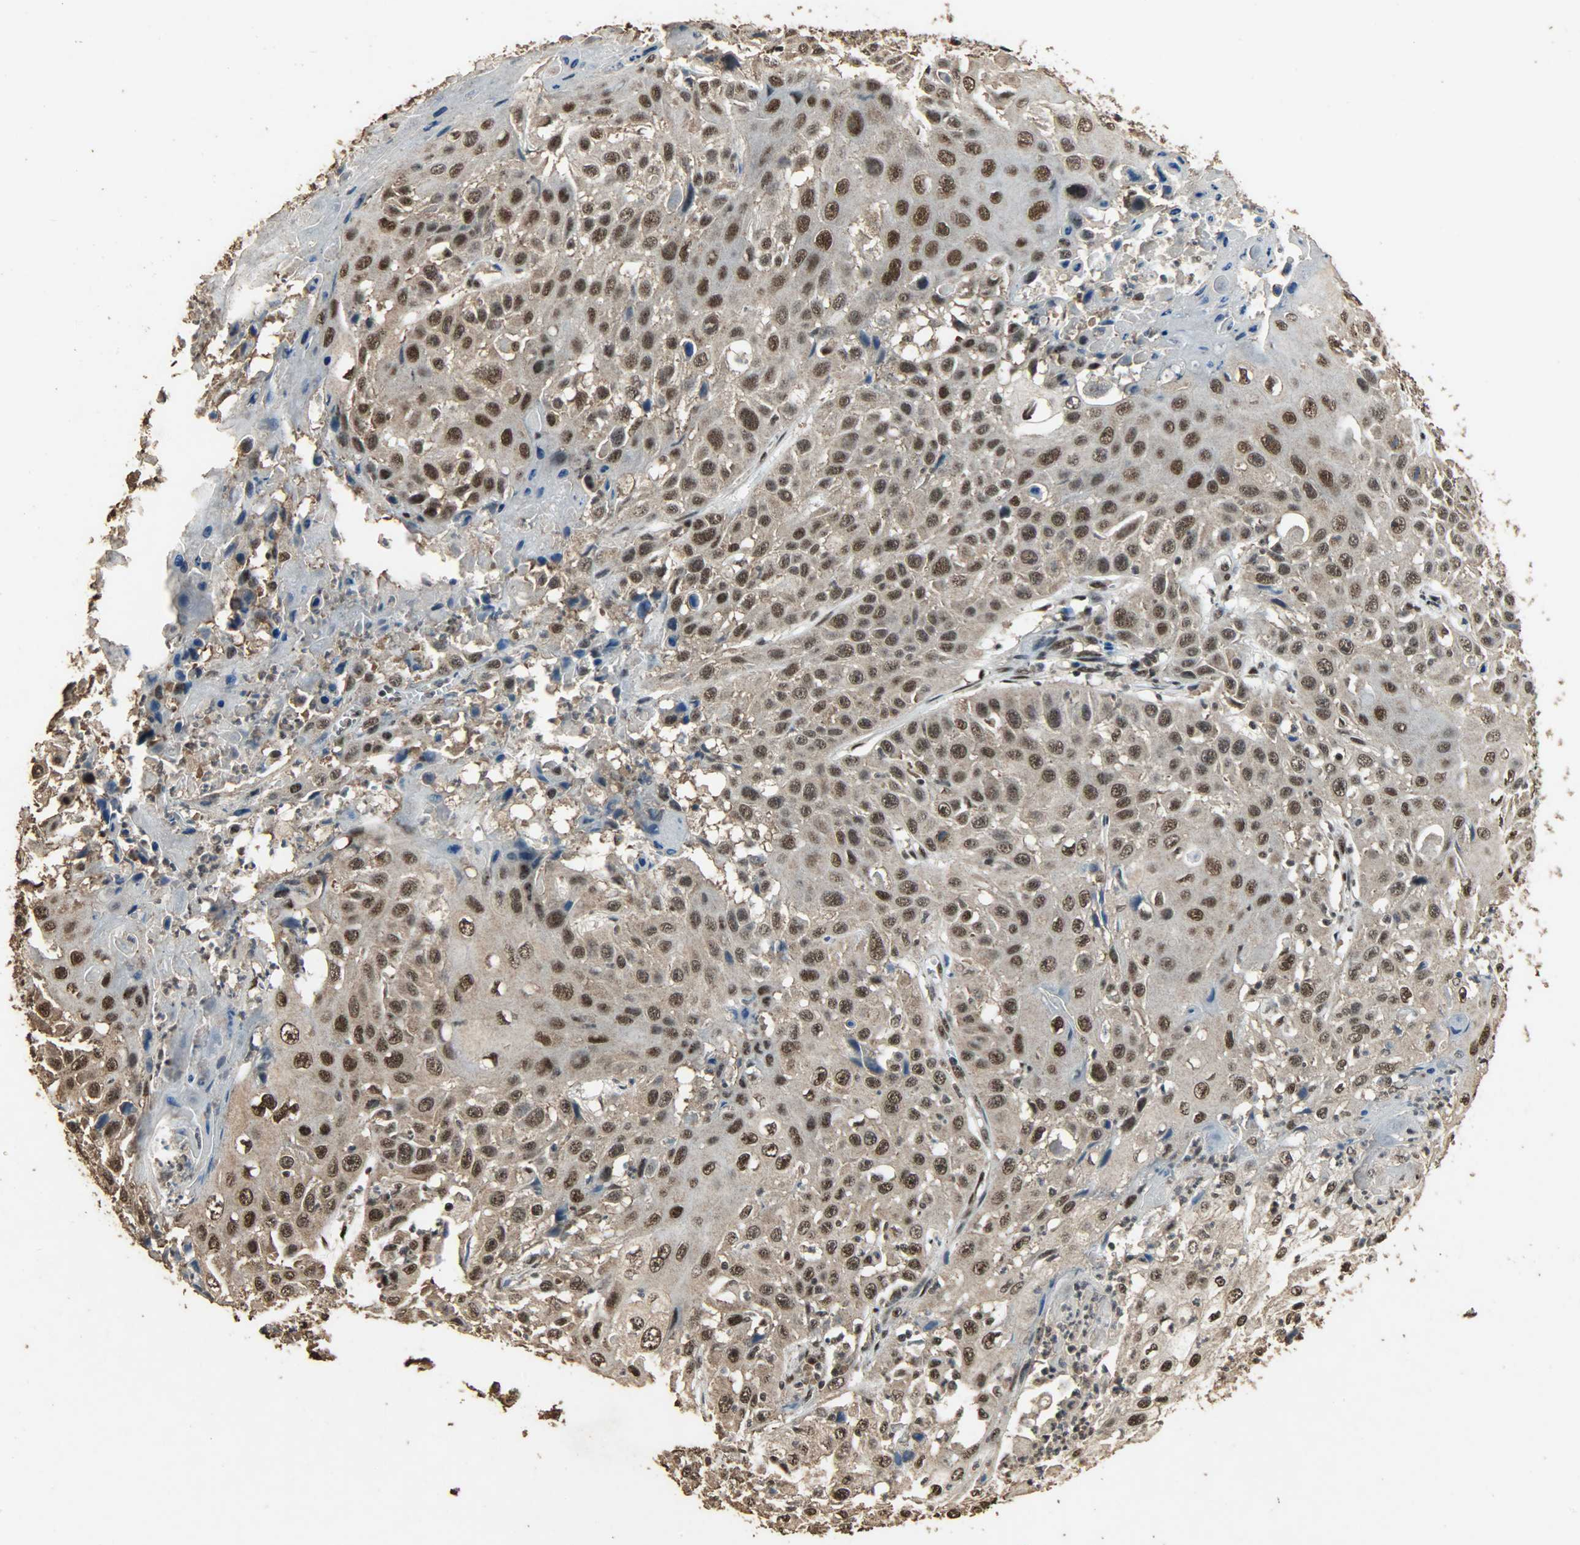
{"staining": {"intensity": "strong", "quantity": ">75%", "location": "cytoplasmic/membranous,nuclear"}, "tissue": "cervical cancer", "cell_type": "Tumor cells", "image_type": "cancer", "snomed": [{"axis": "morphology", "description": "Squamous cell carcinoma, NOS"}, {"axis": "topography", "description": "Cervix"}], "caption": "High-power microscopy captured an immunohistochemistry (IHC) image of squamous cell carcinoma (cervical), revealing strong cytoplasmic/membranous and nuclear positivity in about >75% of tumor cells.", "gene": "CCNT2", "patient": {"sex": "female", "age": 39}}